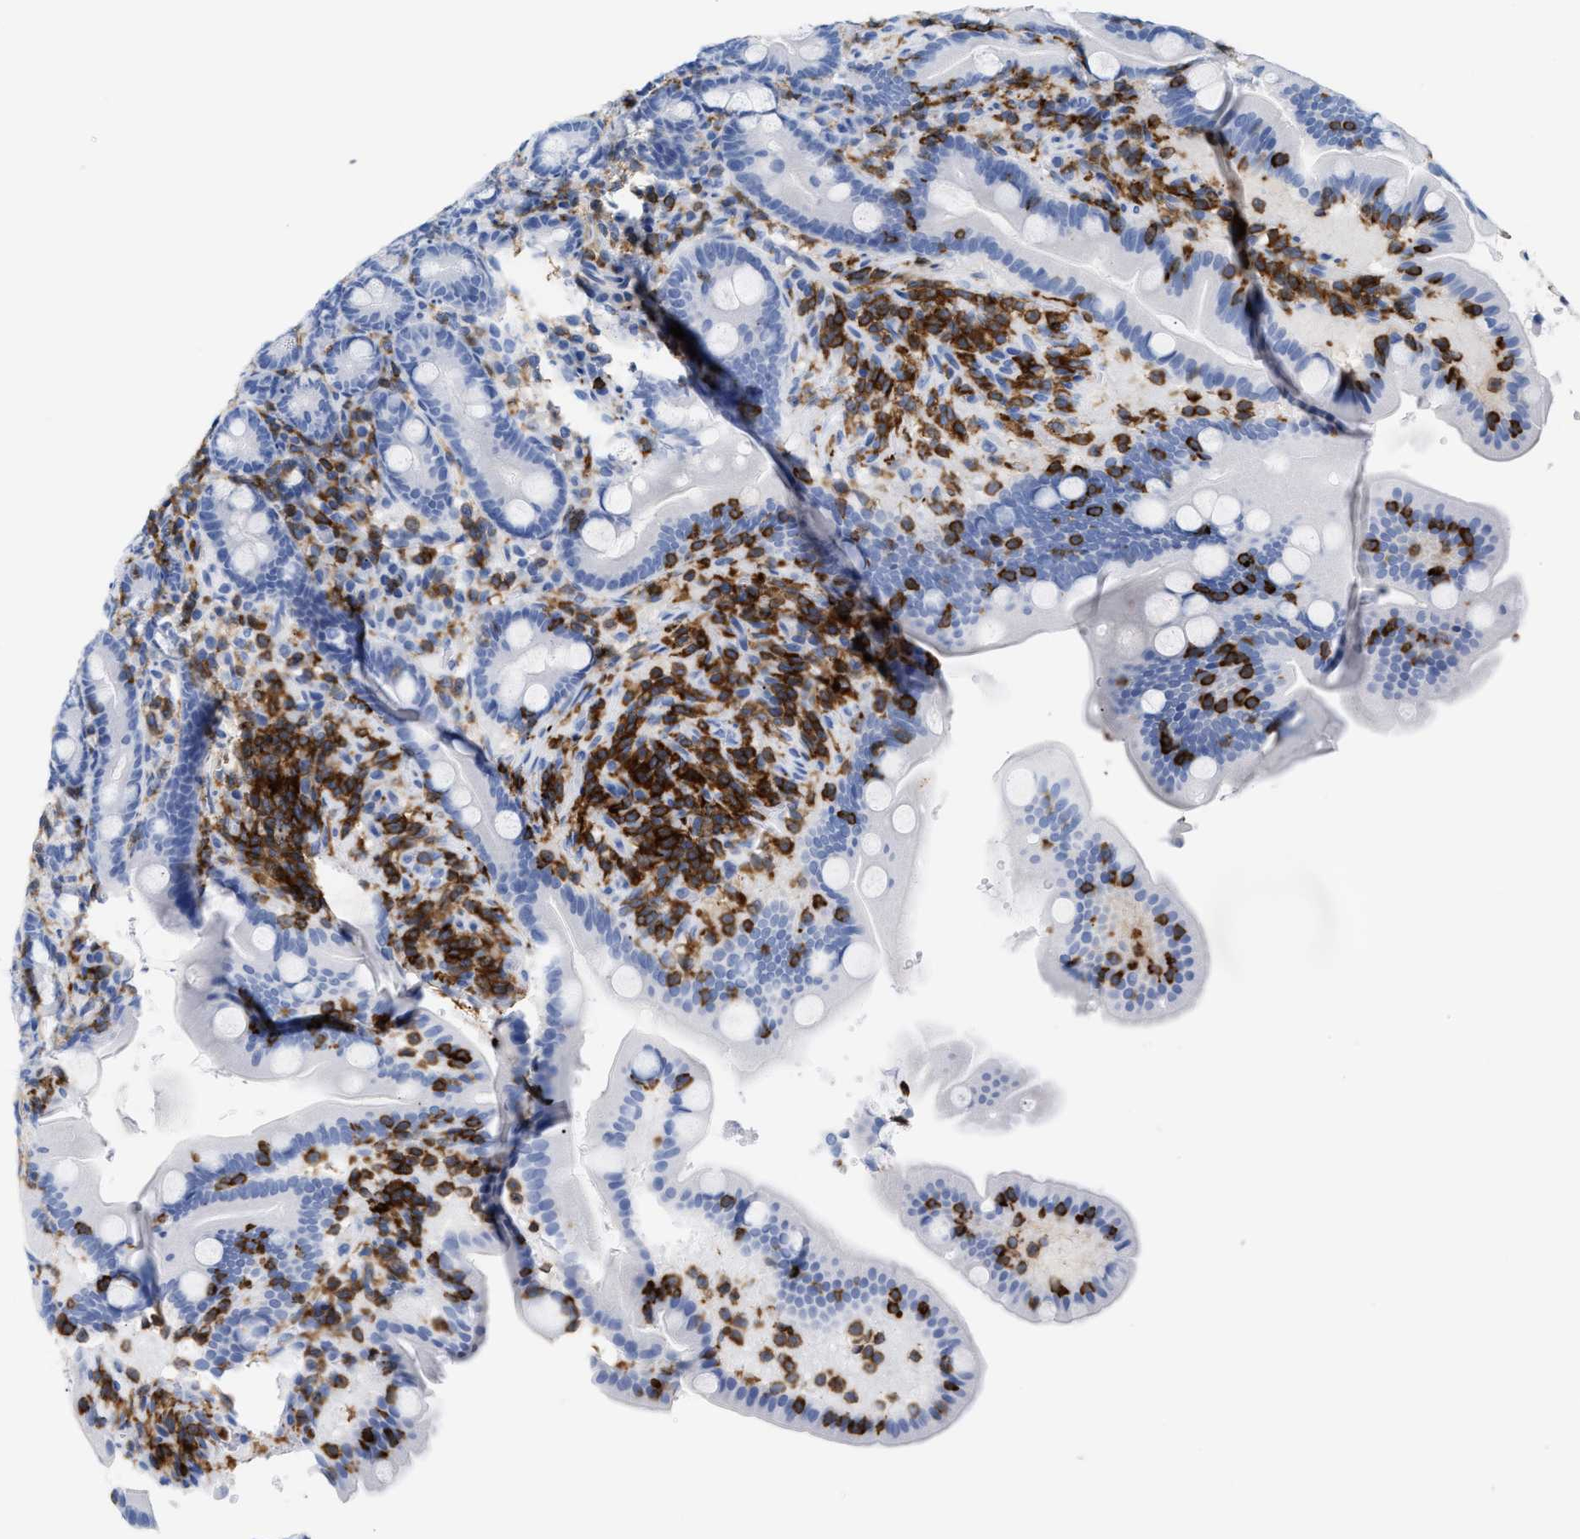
{"staining": {"intensity": "negative", "quantity": "none", "location": "none"}, "tissue": "duodenum", "cell_type": "Glandular cells", "image_type": "normal", "snomed": [{"axis": "morphology", "description": "Normal tissue, NOS"}, {"axis": "topography", "description": "Duodenum"}], "caption": "Immunohistochemistry (IHC) of unremarkable human duodenum reveals no staining in glandular cells. (Stains: DAB (3,3'-diaminobenzidine) immunohistochemistry with hematoxylin counter stain, Microscopy: brightfield microscopy at high magnification).", "gene": "LCP1", "patient": {"sex": "male", "age": 54}}